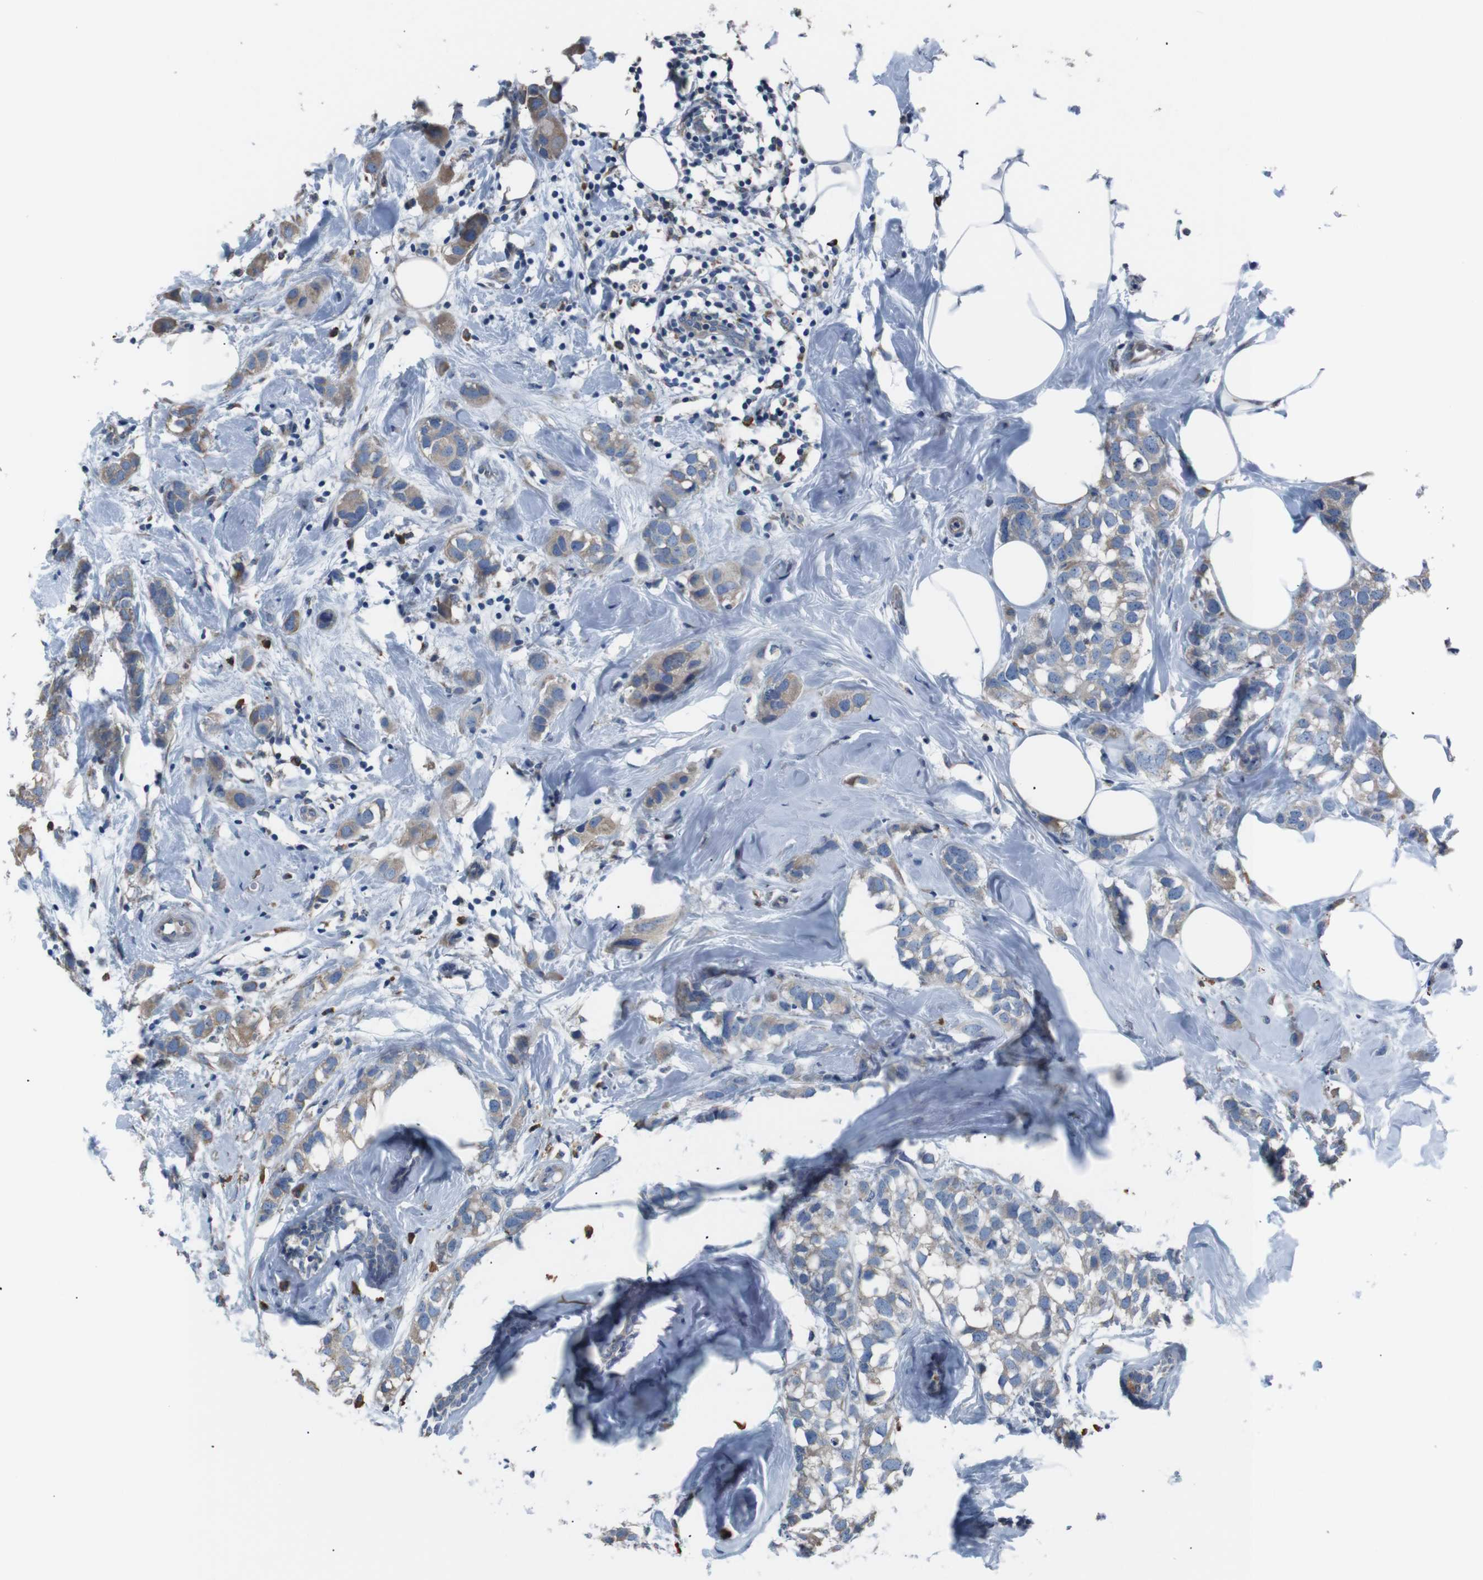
{"staining": {"intensity": "moderate", "quantity": ">75%", "location": "cytoplasmic/membranous"}, "tissue": "breast cancer", "cell_type": "Tumor cells", "image_type": "cancer", "snomed": [{"axis": "morphology", "description": "Normal tissue, NOS"}, {"axis": "morphology", "description": "Duct carcinoma"}, {"axis": "topography", "description": "Breast"}], "caption": "Protein expression analysis of human invasive ductal carcinoma (breast) reveals moderate cytoplasmic/membranous expression in about >75% of tumor cells.", "gene": "SIGMAR1", "patient": {"sex": "female", "age": 50}}